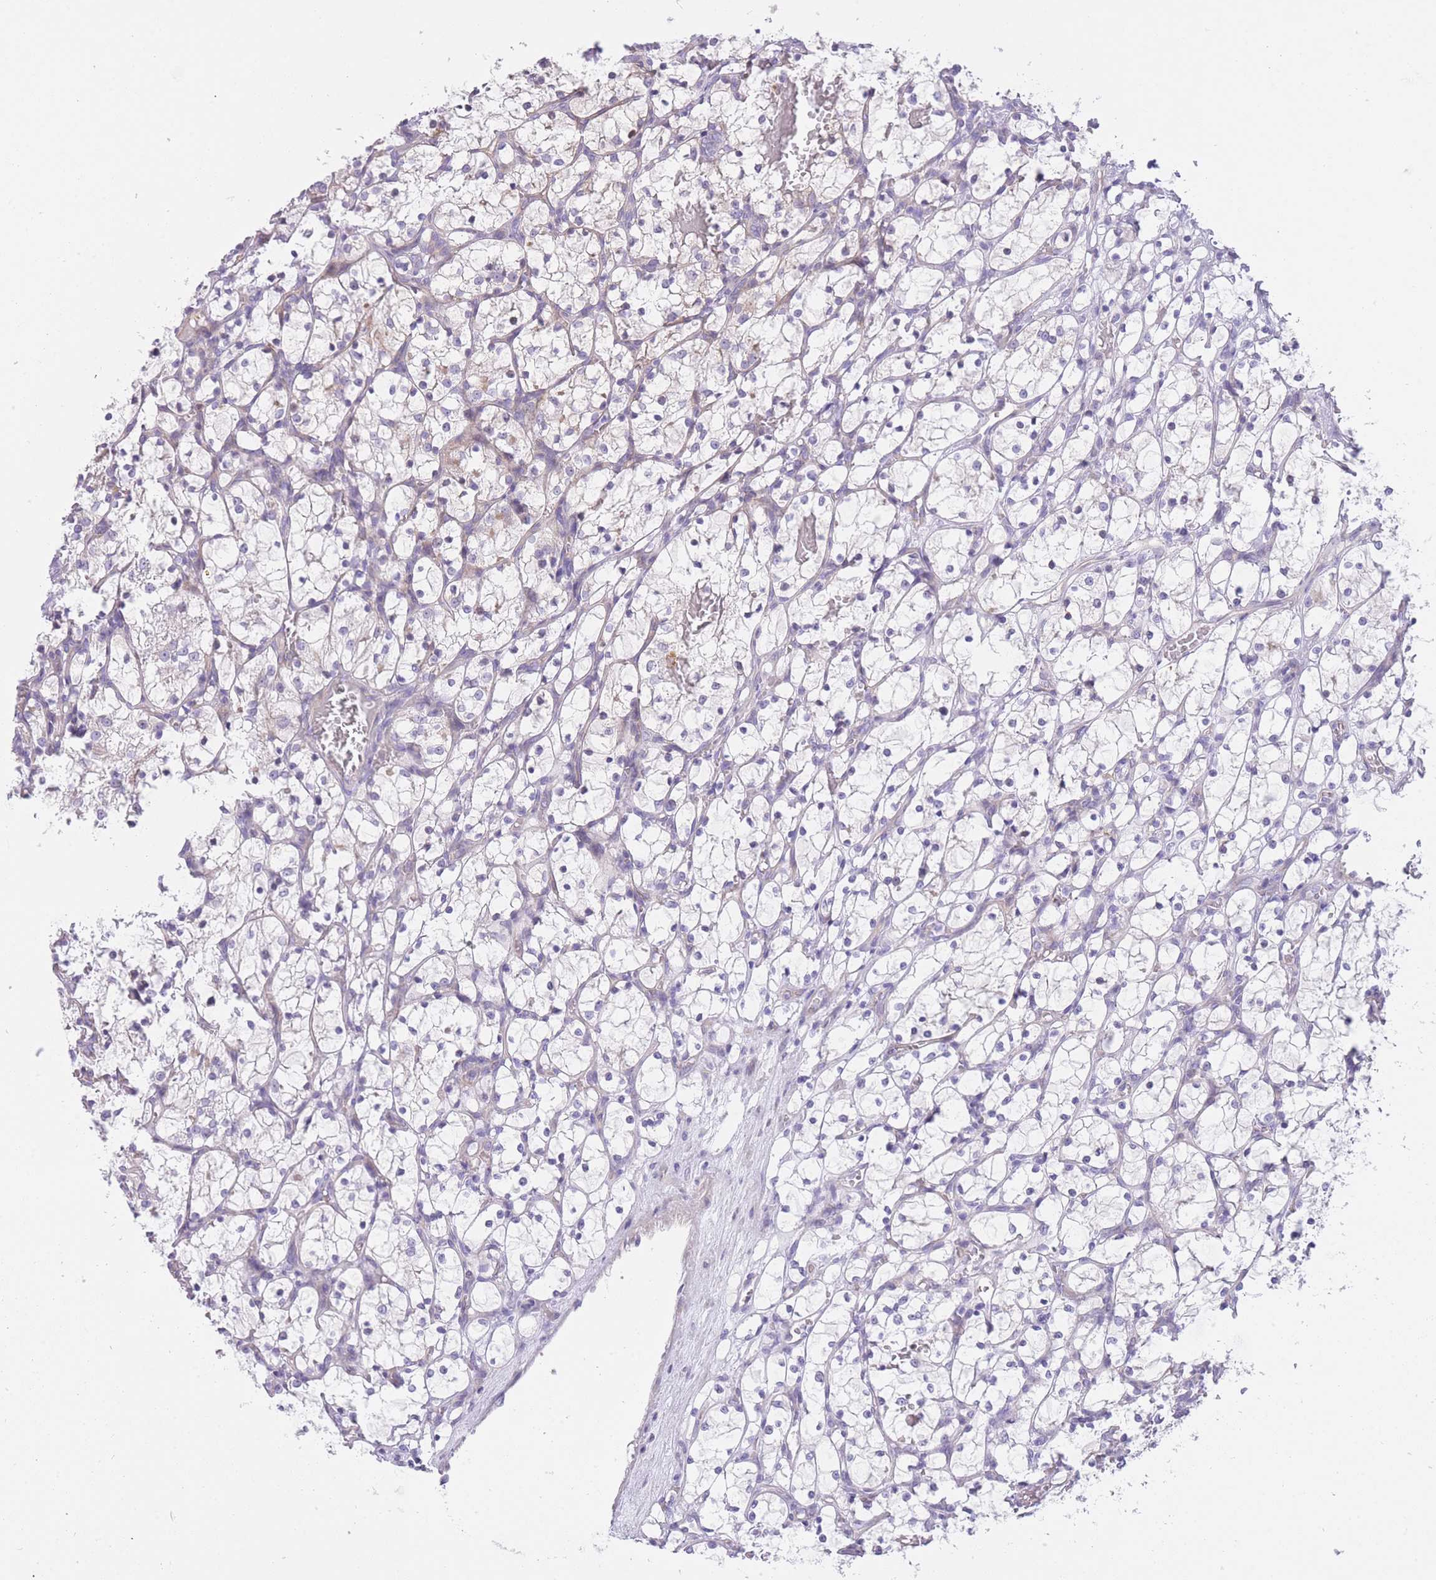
{"staining": {"intensity": "negative", "quantity": "none", "location": "none"}, "tissue": "renal cancer", "cell_type": "Tumor cells", "image_type": "cancer", "snomed": [{"axis": "morphology", "description": "Adenocarcinoma, NOS"}, {"axis": "topography", "description": "Kidney"}], "caption": "This photomicrograph is of renal adenocarcinoma stained with IHC to label a protein in brown with the nuclei are counter-stained blue. There is no positivity in tumor cells. The staining was performed using DAB to visualize the protein expression in brown, while the nuclei were stained in blue with hematoxylin (Magnification: 20x).", "gene": "IMPG1", "patient": {"sex": "female", "age": 69}}